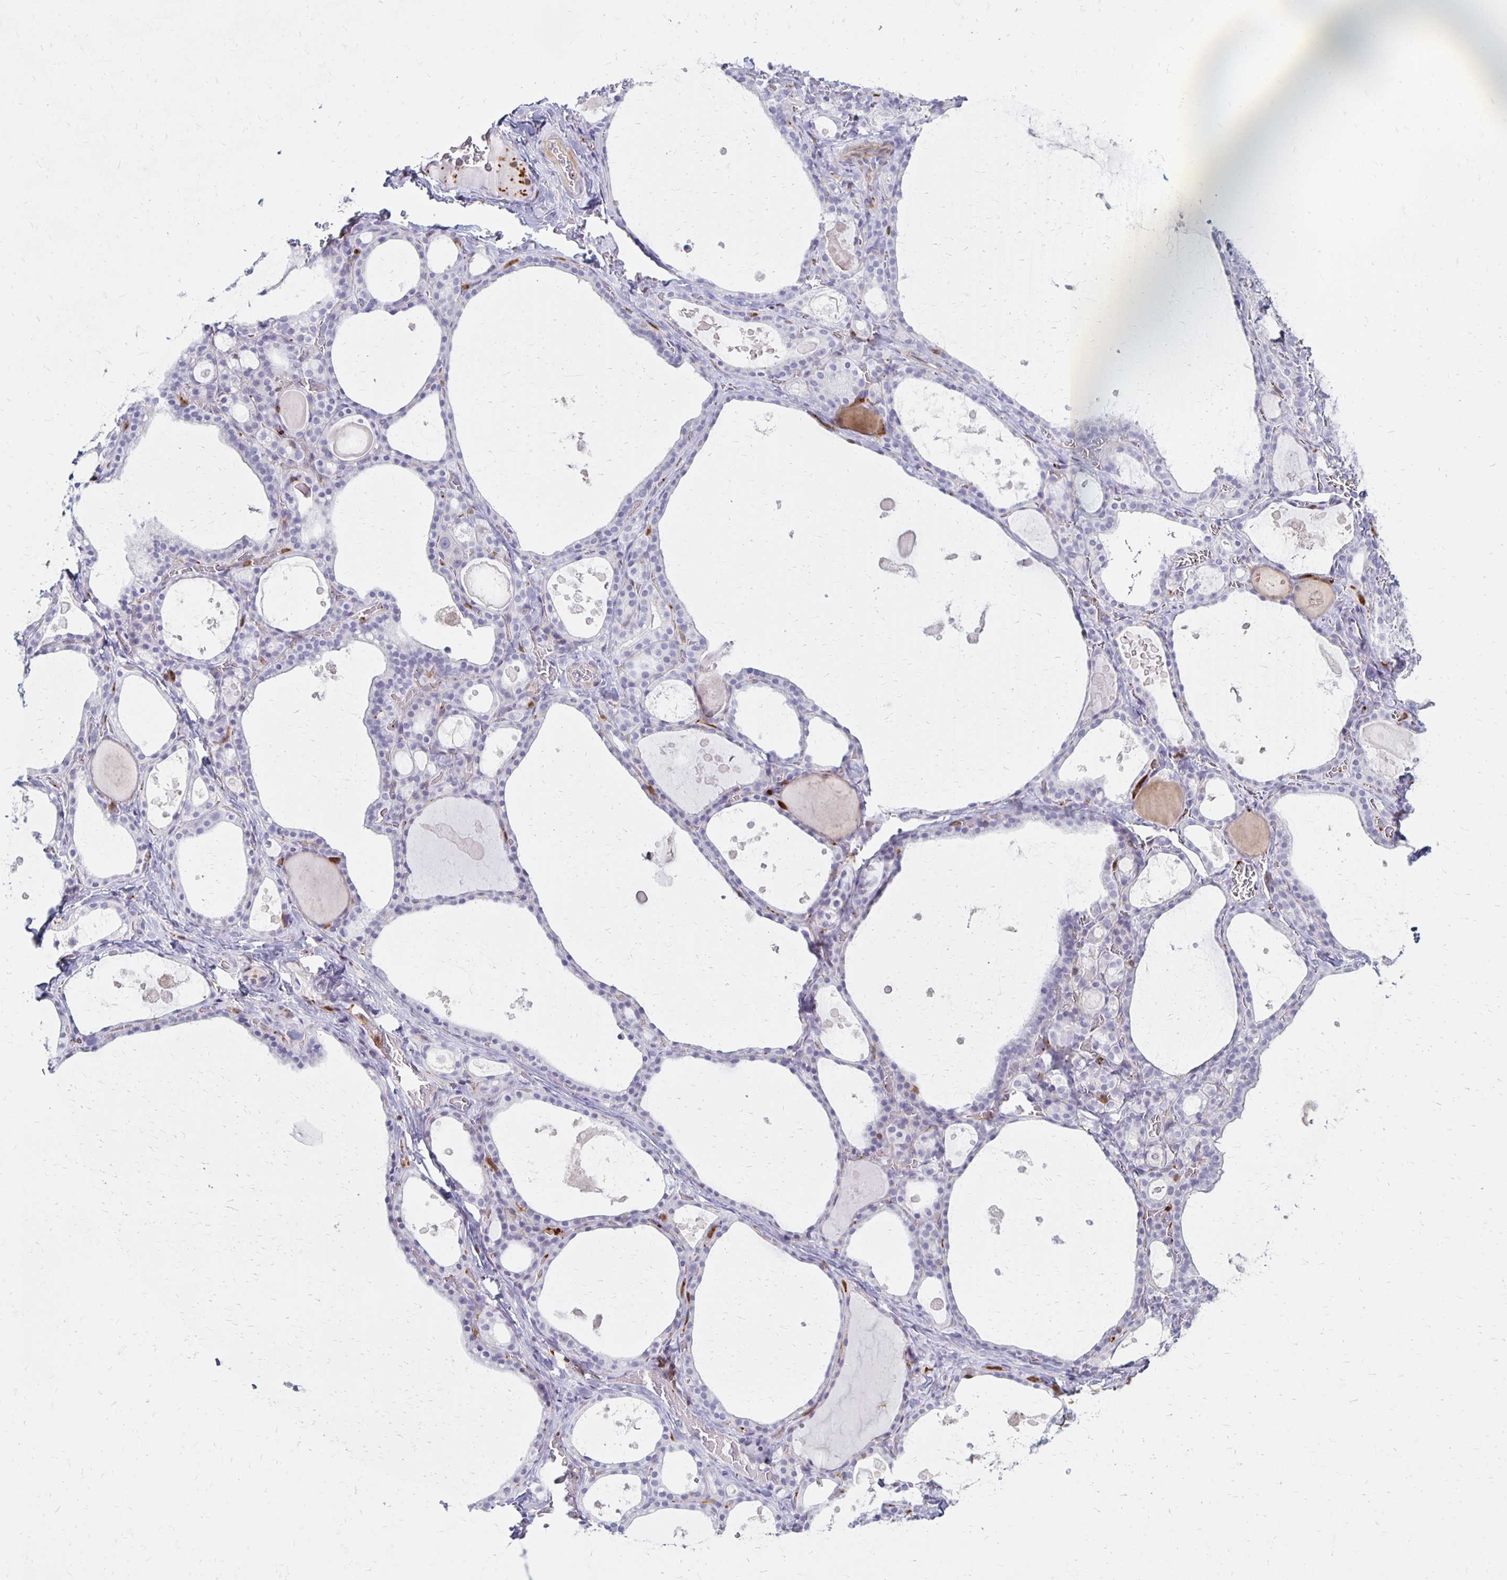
{"staining": {"intensity": "negative", "quantity": "none", "location": "none"}, "tissue": "thyroid gland", "cell_type": "Glandular cells", "image_type": "normal", "snomed": [{"axis": "morphology", "description": "Normal tissue, NOS"}, {"axis": "topography", "description": "Thyroid gland"}], "caption": "Immunohistochemistry (IHC) of benign human thyroid gland displays no expression in glandular cells. The staining was performed using DAB (3,3'-diaminobenzidine) to visualize the protein expression in brown, while the nuclei were stained in blue with hematoxylin (Magnification: 20x).", "gene": "CCL21", "patient": {"sex": "male", "age": 56}}